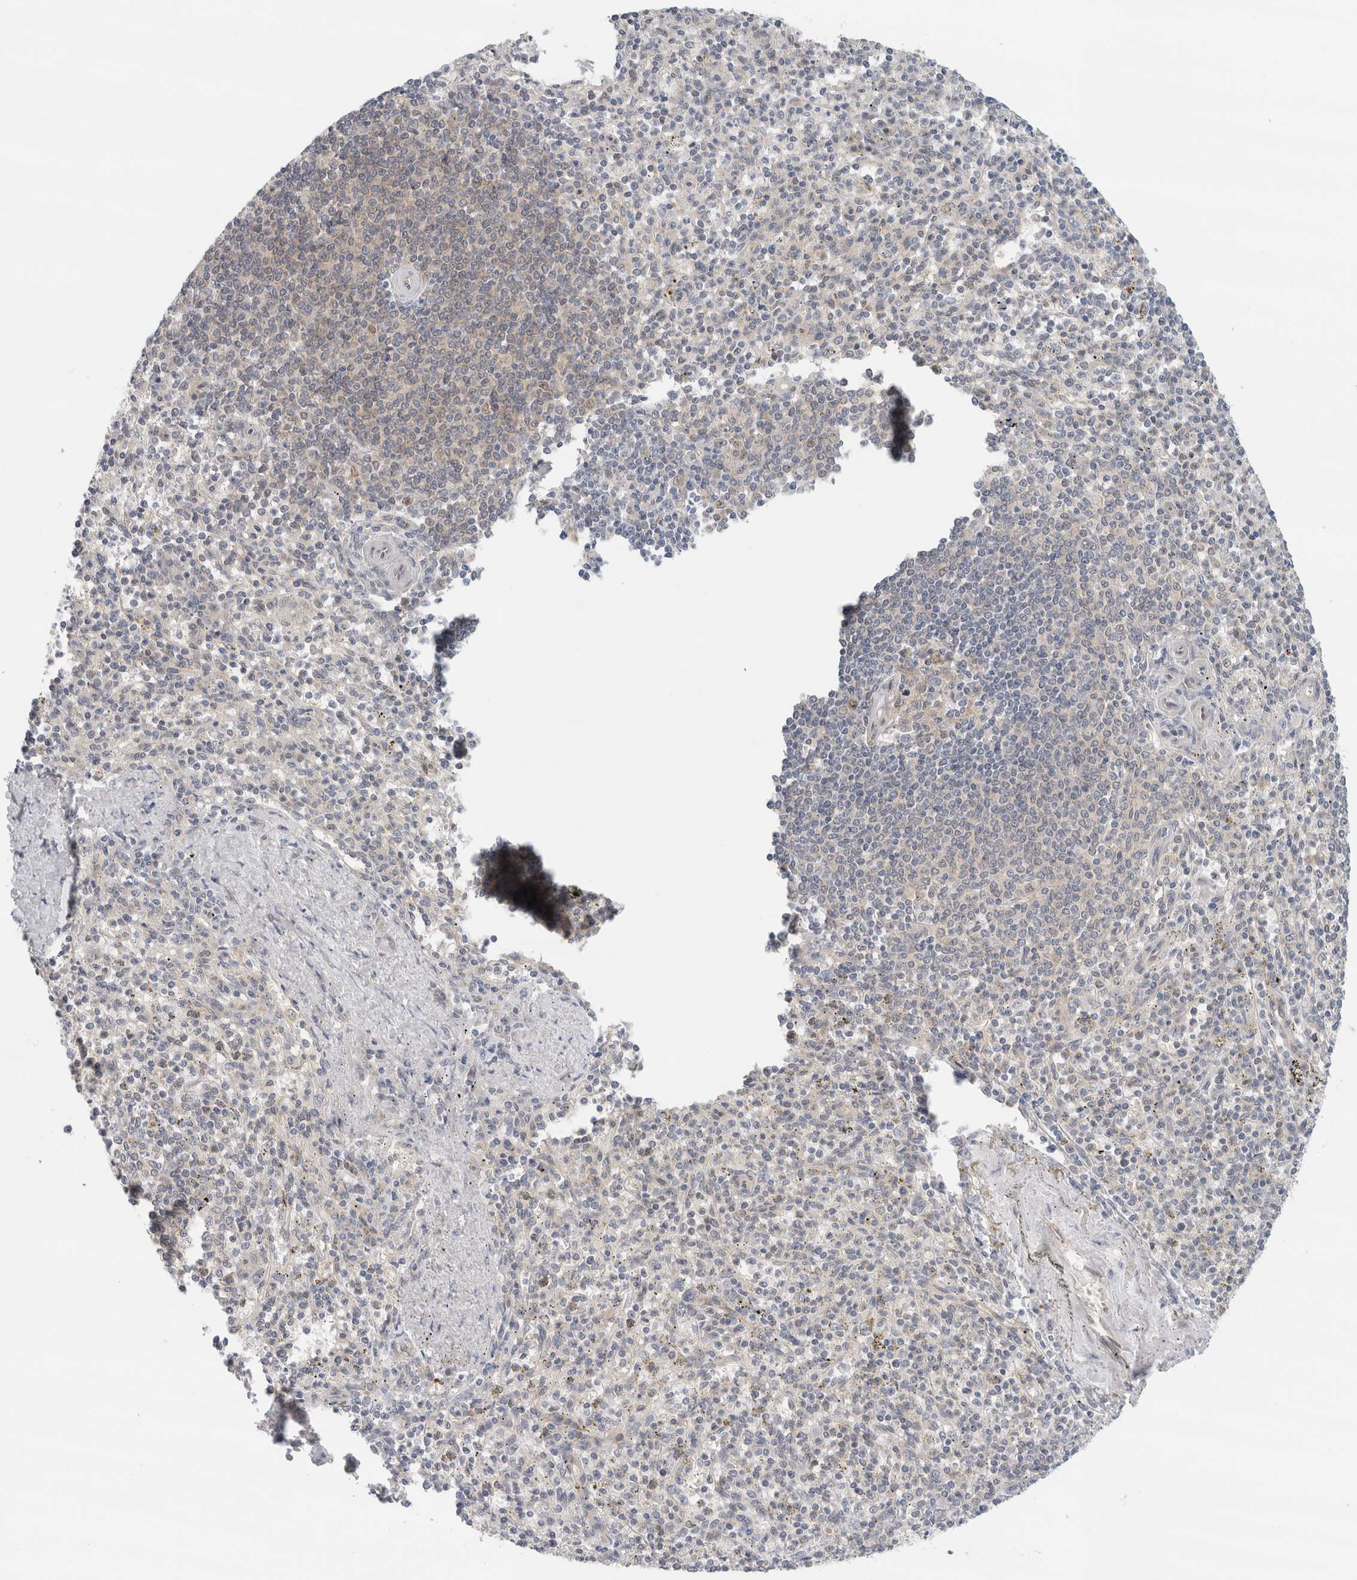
{"staining": {"intensity": "negative", "quantity": "none", "location": "none"}, "tissue": "spleen", "cell_type": "Cells in red pulp", "image_type": "normal", "snomed": [{"axis": "morphology", "description": "Normal tissue, NOS"}, {"axis": "topography", "description": "Spleen"}], "caption": "DAB (3,3'-diaminobenzidine) immunohistochemical staining of normal human spleen reveals no significant staining in cells in red pulp. The staining is performed using DAB (3,3'-diaminobenzidine) brown chromogen with nuclei counter-stained in using hematoxylin.", "gene": "EIF4G3", "patient": {"sex": "male", "age": 72}}